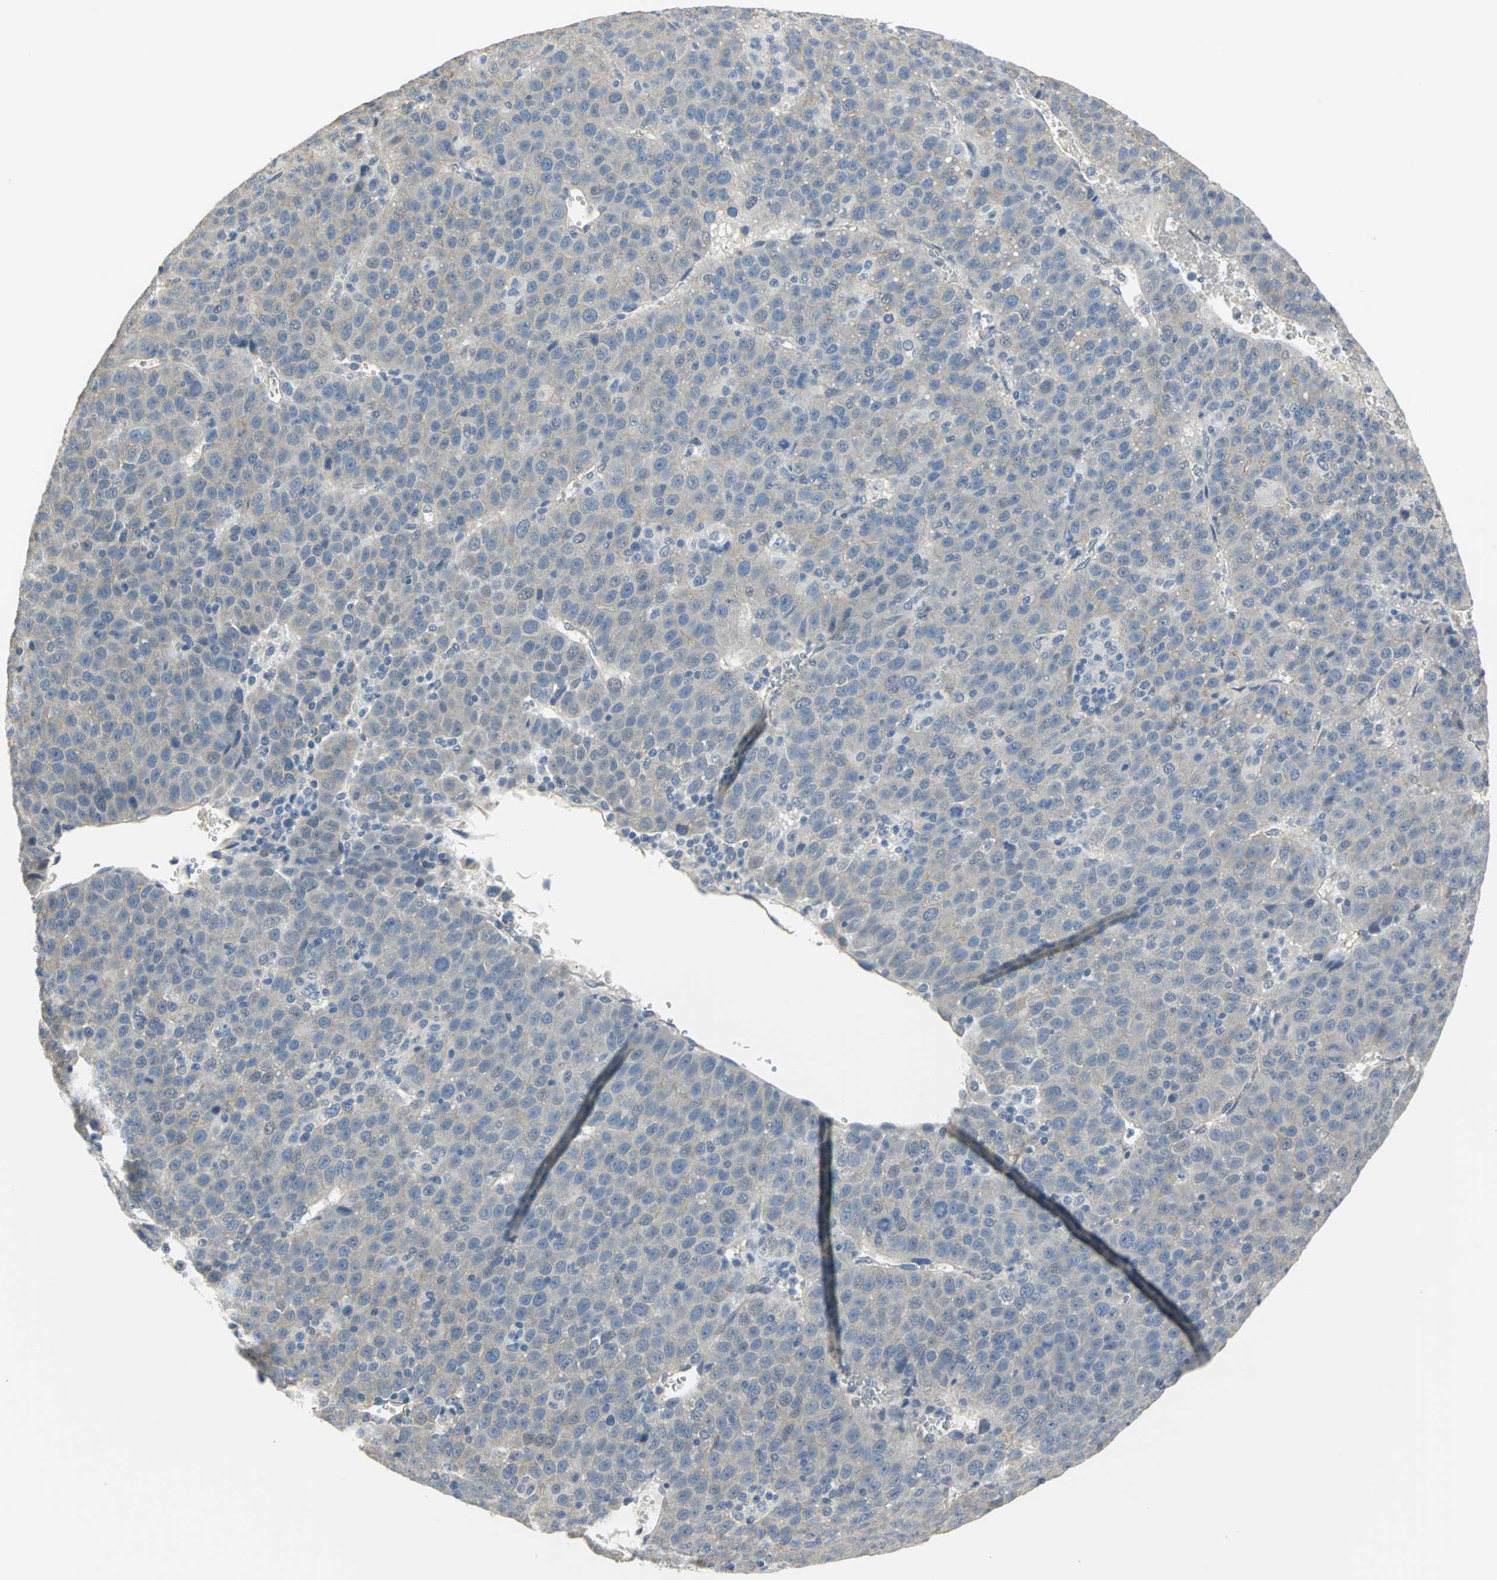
{"staining": {"intensity": "negative", "quantity": "none", "location": "none"}, "tissue": "liver cancer", "cell_type": "Tumor cells", "image_type": "cancer", "snomed": [{"axis": "morphology", "description": "Carcinoma, Hepatocellular, NOS"}, {"axis": "topography", "description": "Liver"}], "caption": "DAB immunohistochemical staining of human liver cancer exhibits no significant staining in tumor cells. (Immunohistochemistry, brightfield microscopy, high magnification).", "gene": "HTR1F", "patient": {"sex": "female", "age": 53}}